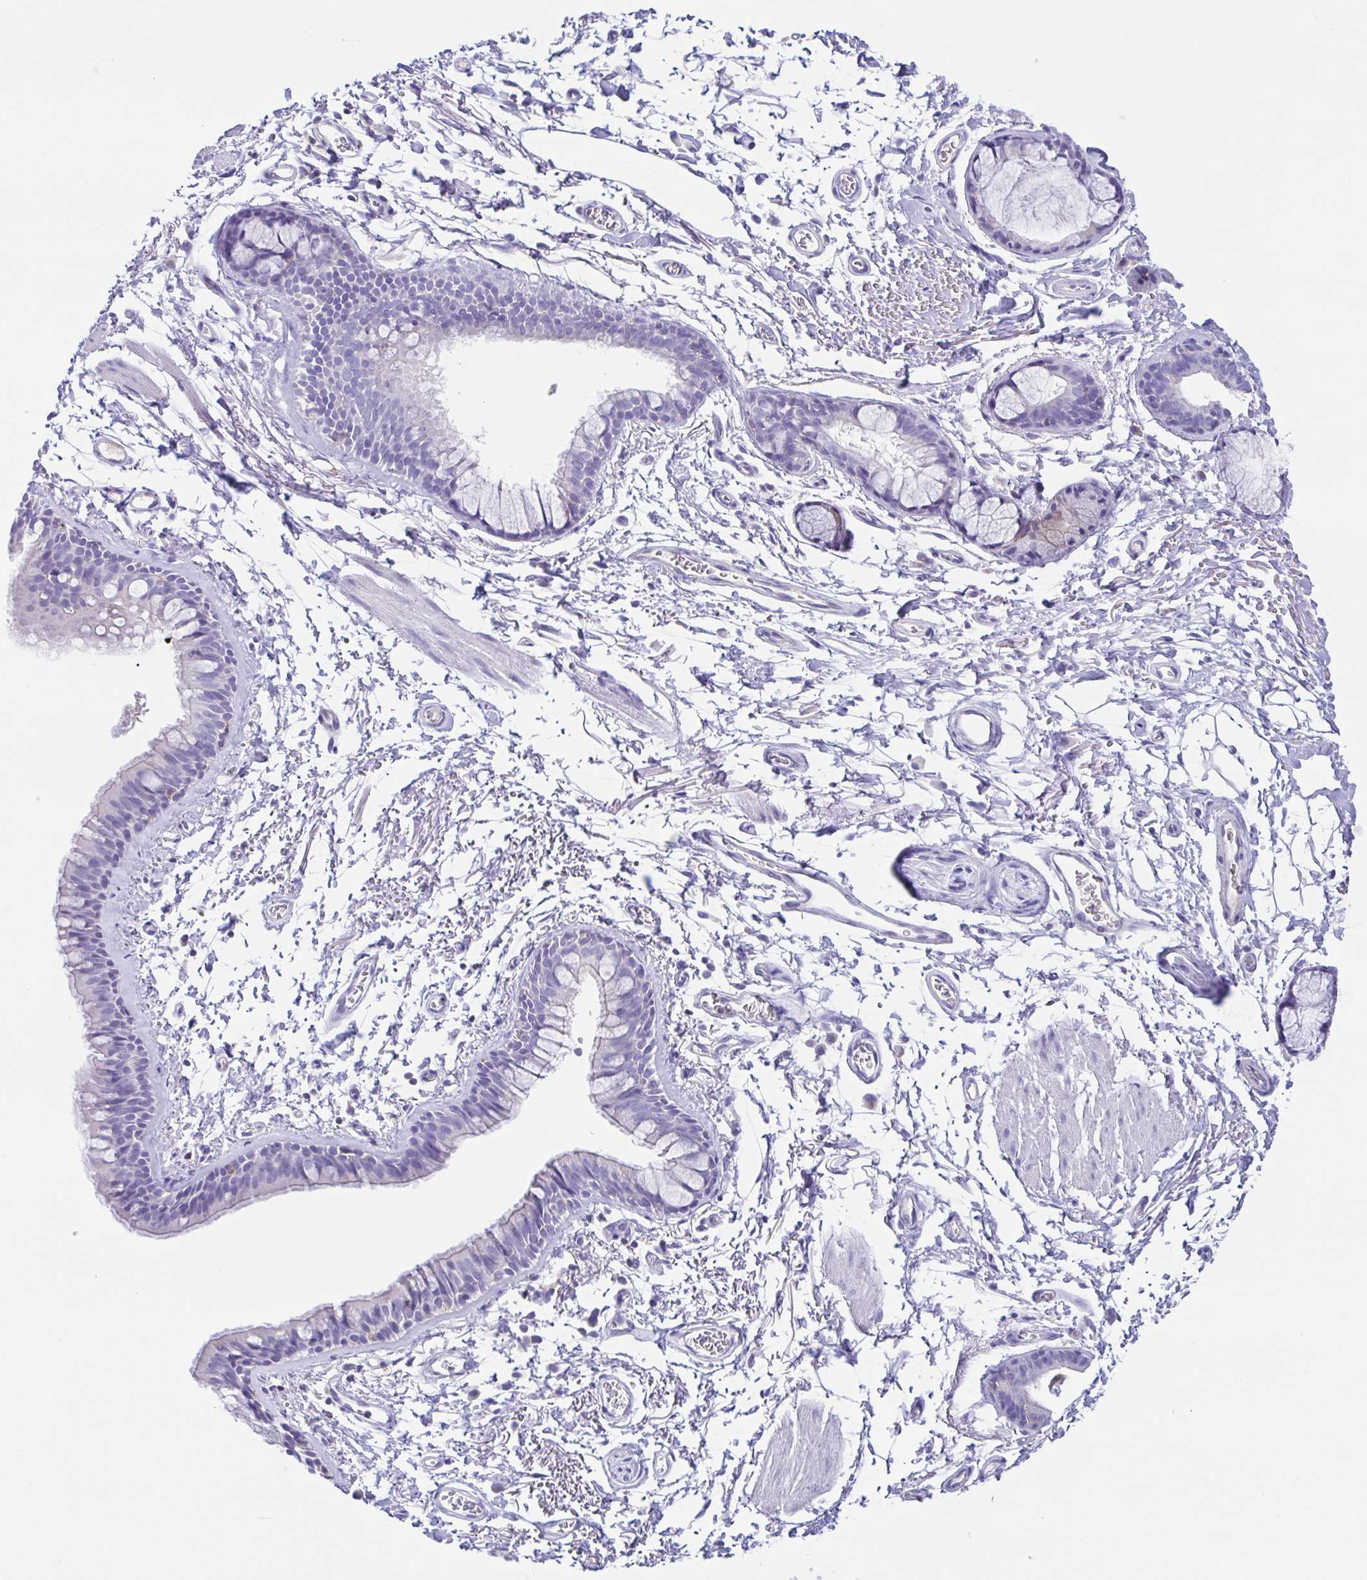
{"staining": {"intensity": "negative", "quantity": "none", "location": "none"}, "tissue": "bronchus", "cell_type": "Respiratory epithelial cells", "image_type": "normal", "snomed": [{"axis": "morphology", "description": "Normal tissue, NOS"}, {"axis": "topography", "description": "Cartilage tissue"}, {"axis": "topography", "description": "Bronchus"}], "caption": "Respiratory epithelial cells are negative for brown protein staining in unremarkable bronchus. Brightfield microscopy of immunohistochemistry (IHC) stained with DAB (3,3'-diaminobenzidine) (brown) and hematoxylin (blue), captured at high magnification.", "gene": "ARPP21", "patient": {"sex": "female", "age": 79}}